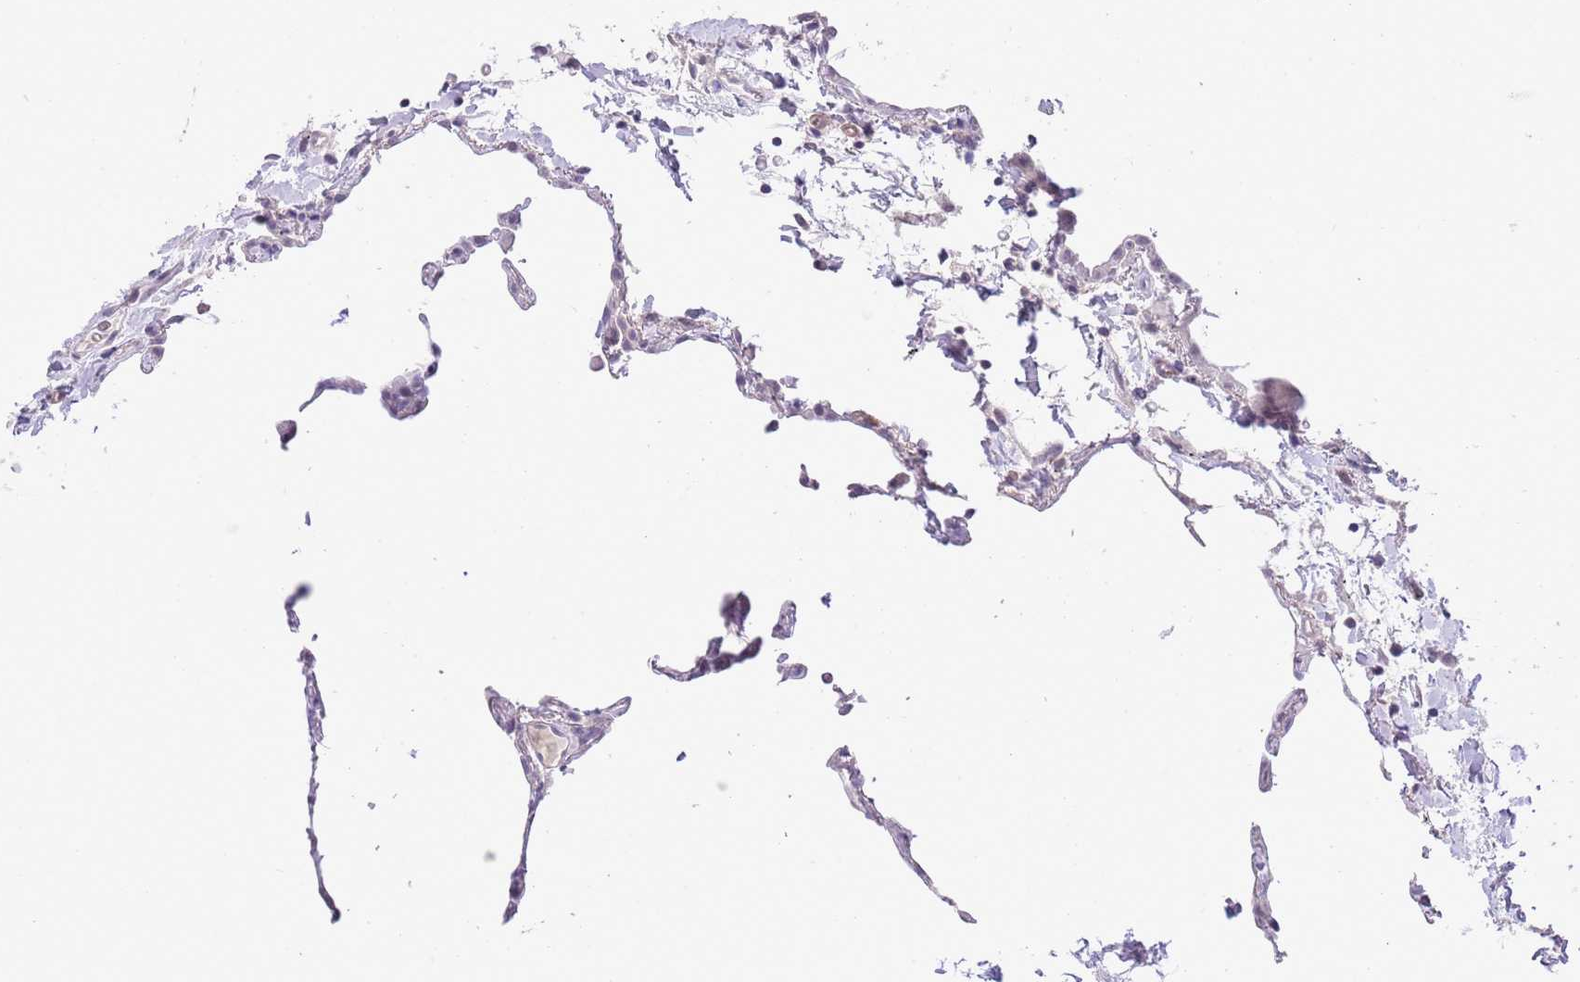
{"staining": {"intensity": "negative", "quantity": "none", "location": "none"}, "tissue": "lung", "cell_type": "Alveolar cells", "image_type": "normal", "snomed": [{"axis": "morphology", "description": "Normal tissue, NOS"}, {"axis": "topography", "description": "Lung"}], "caption": "Alveolar cells show no significant staining in benign lung.", "gene": "MIDN", "patient": {"sex": "female", "age": 57}}